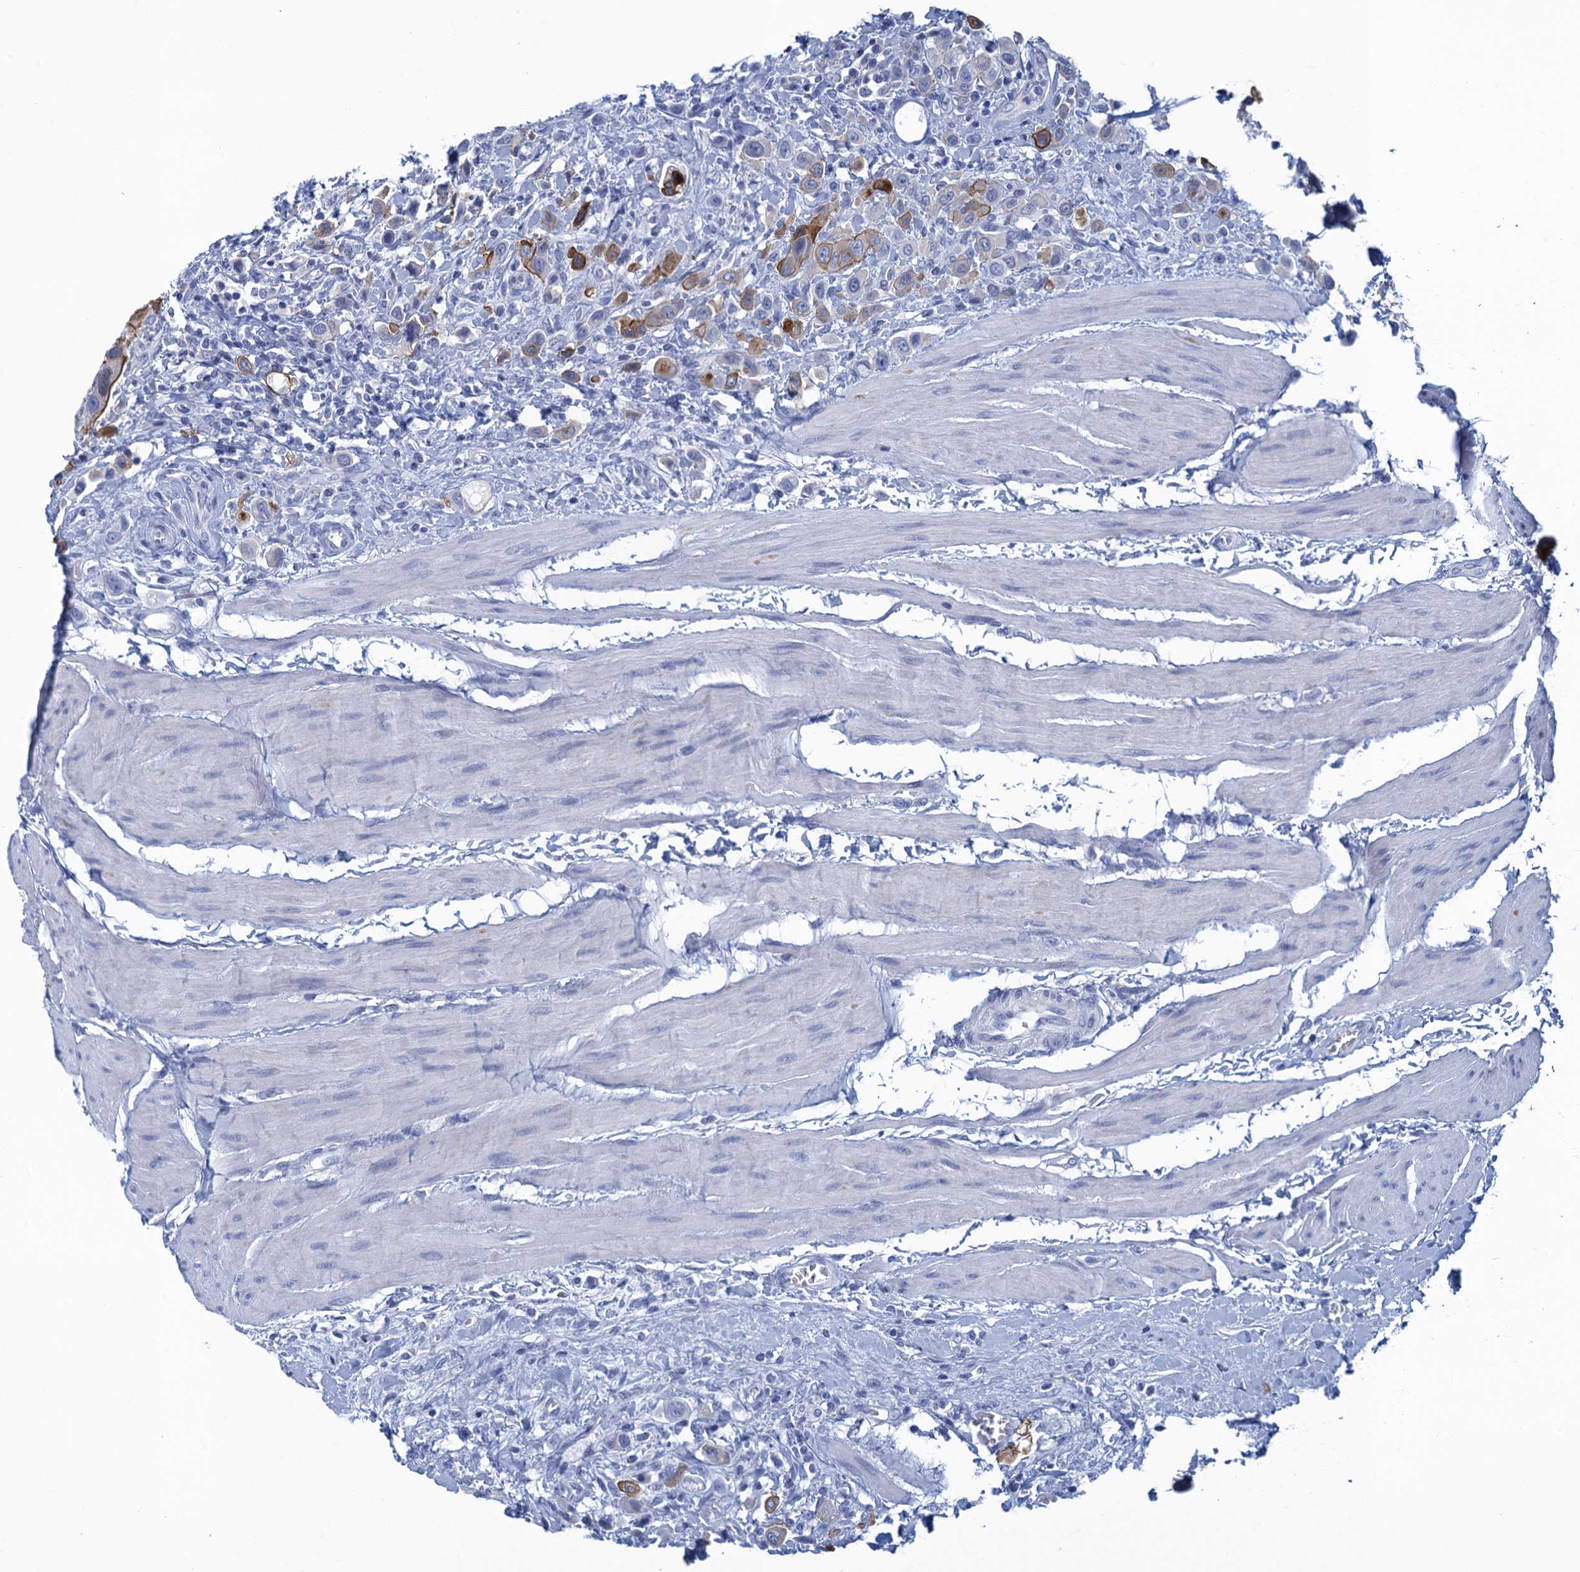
{"staining": {"intensity": "strong", "quantity": "<25%", "location": "cytoplasmic/membranous"}, "tissue": "urothelial cancer", "cell_type": "Tumor cells", "image_type": "cancer", "snomed": [{"axis": "morphology", "description": "Urothelial carcinoma, High grade"}, {"axis": "topography", "description": "Urinary bladder"}], "caption": "A brown stain highlights strong cytoplasmic/membranous positivity of a protein in human urothelial cancer tumor cells. (DAB (3,3'-diaminobenzidine) = brown stain, brightfield microscopy at high magnification).", "gene": "SCEL", "patient": {"sex": "male", "age": 50}}